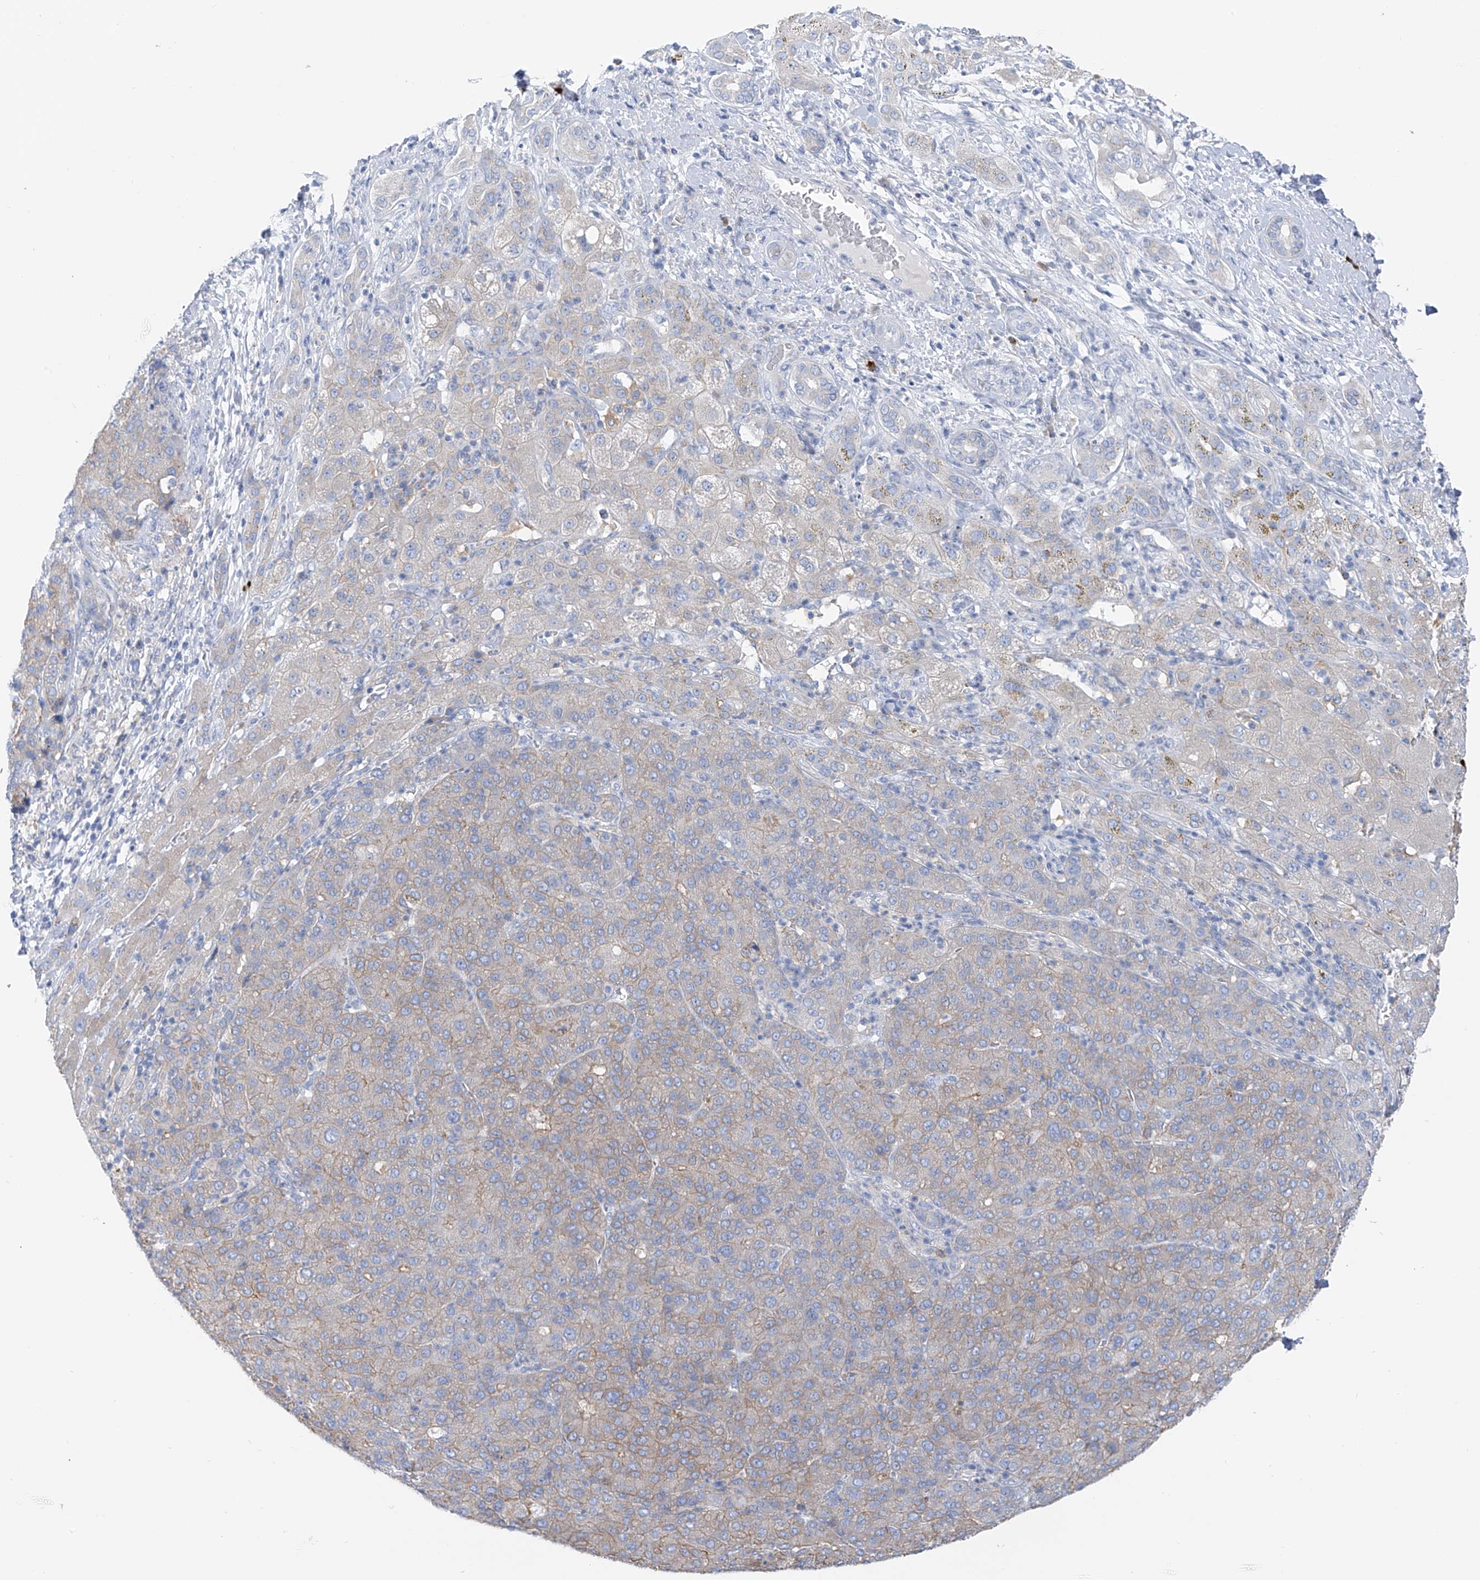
{"staining": {"intensity": "weak", "quantity": "<25%", "location": "cytoplasmic/membranous"}, "tissue": "liver cancer", "cell_type": "Tumor cells", "image_type": "cancer", "snomed": [{"axis": "morphology", "description": "Carcinoma, Hepatocellular, NOS"}, {"axis": "topography", "description": "Liver"}], "caption": "Immunohistochemistry (IHC) of human liver cancer exhibits no positivity in tumor cells.", "gene": "POMGNT2", "patient": {"sex": "male", "age": 65}}